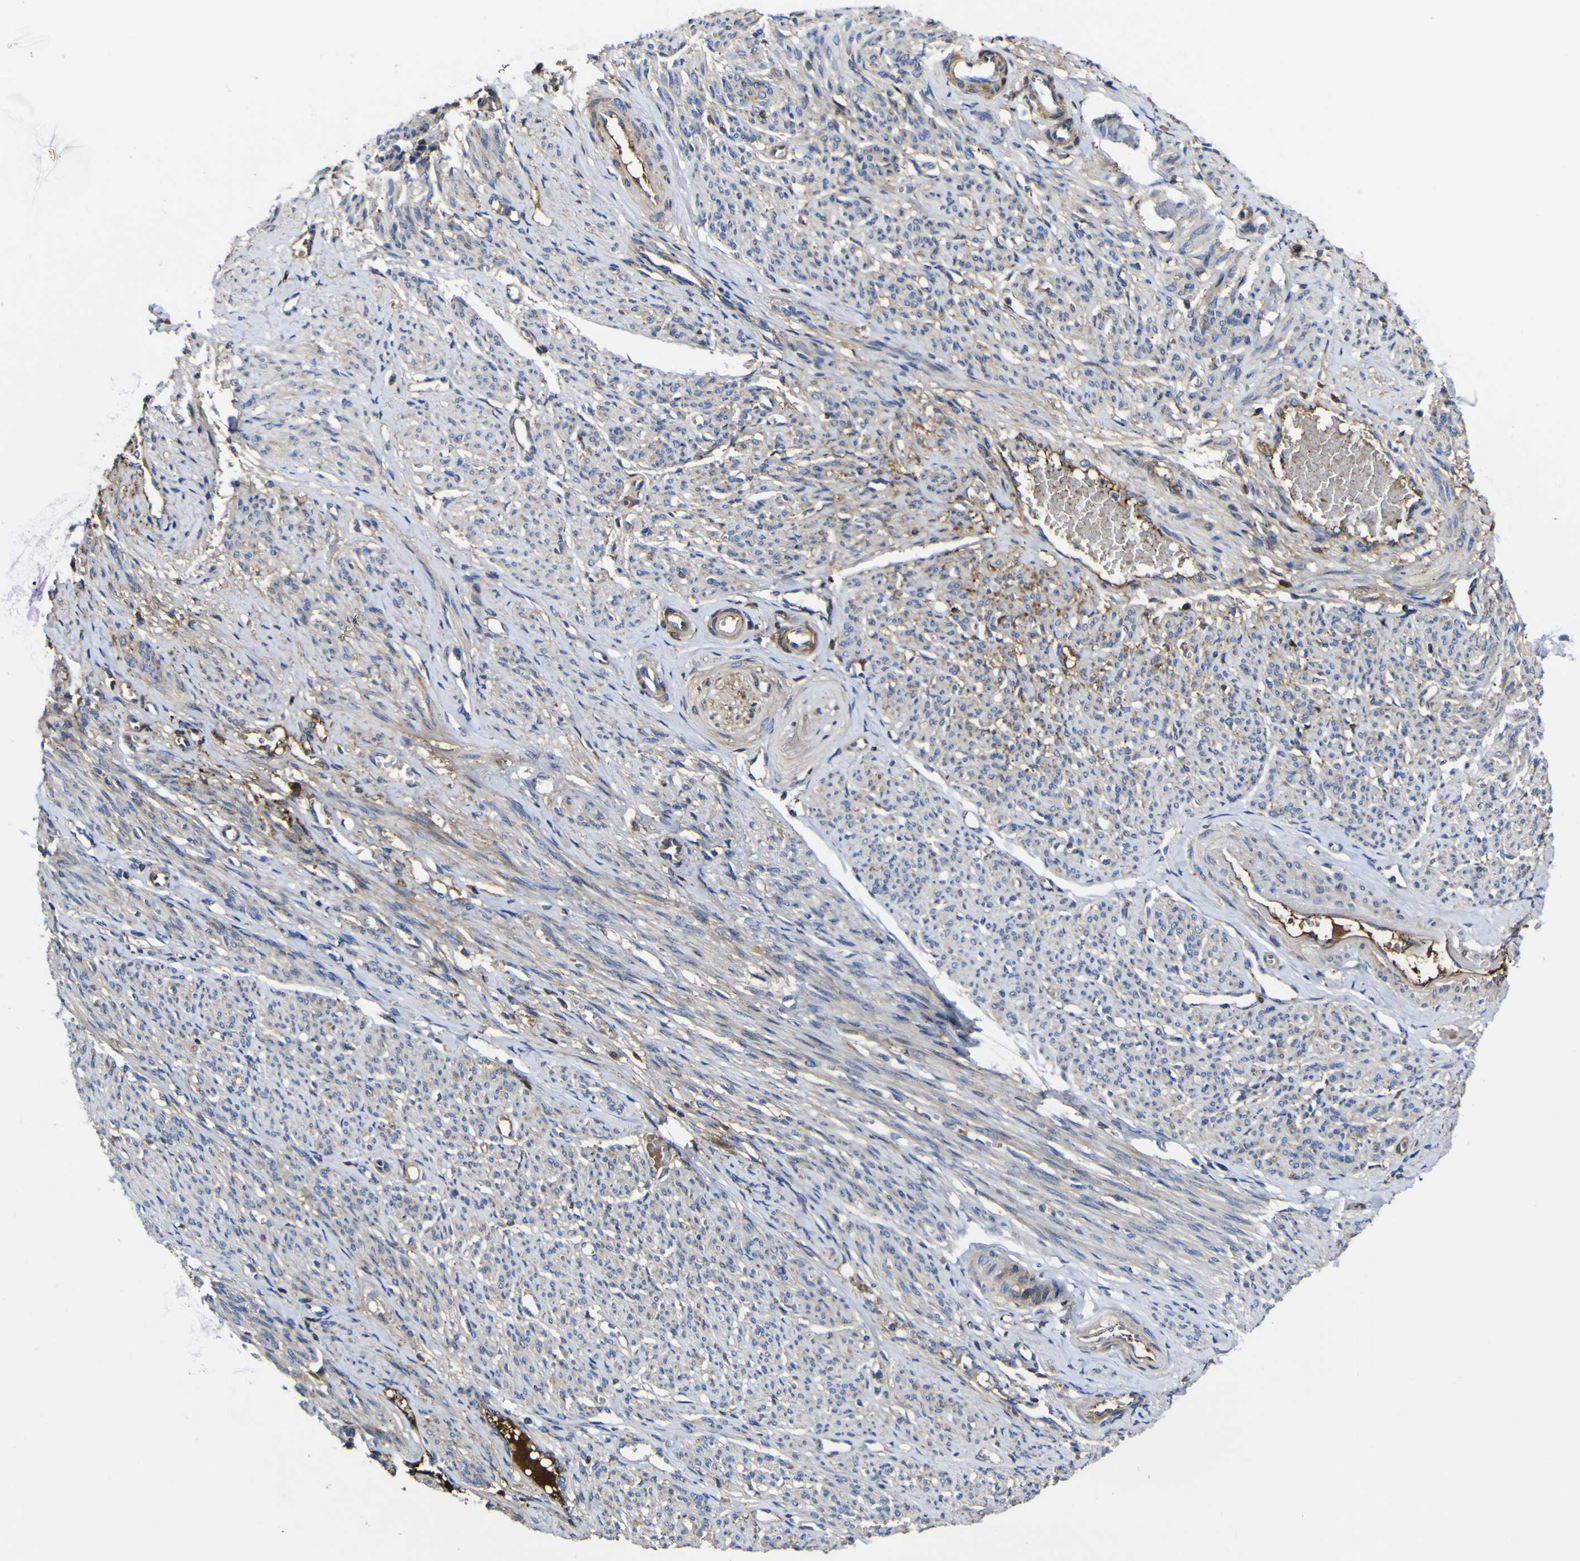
{"staining": {"intensity": "weak", "quantity": "25%-75%", "location": "cytoplasmic/membranous"}, "tissue": "smooth muscle", "cell_type": "Smooth muscle cells", "image_type": "normal", "snomed": [{"axis": "morphology", "description": "Normal tissue, NOS"}, {"axis": "topography", "description": "Smooth muscle"}], "caption": "Immunohistochemistry (IHC) of unremarkable smooth muscle exhibits low levels of weak cytoplasmic/membranous expression in approximately 25%-75% of smooth muscle cells.", "gene": "CCDC90B", "patient": {"sex": "female", "age": 65}}